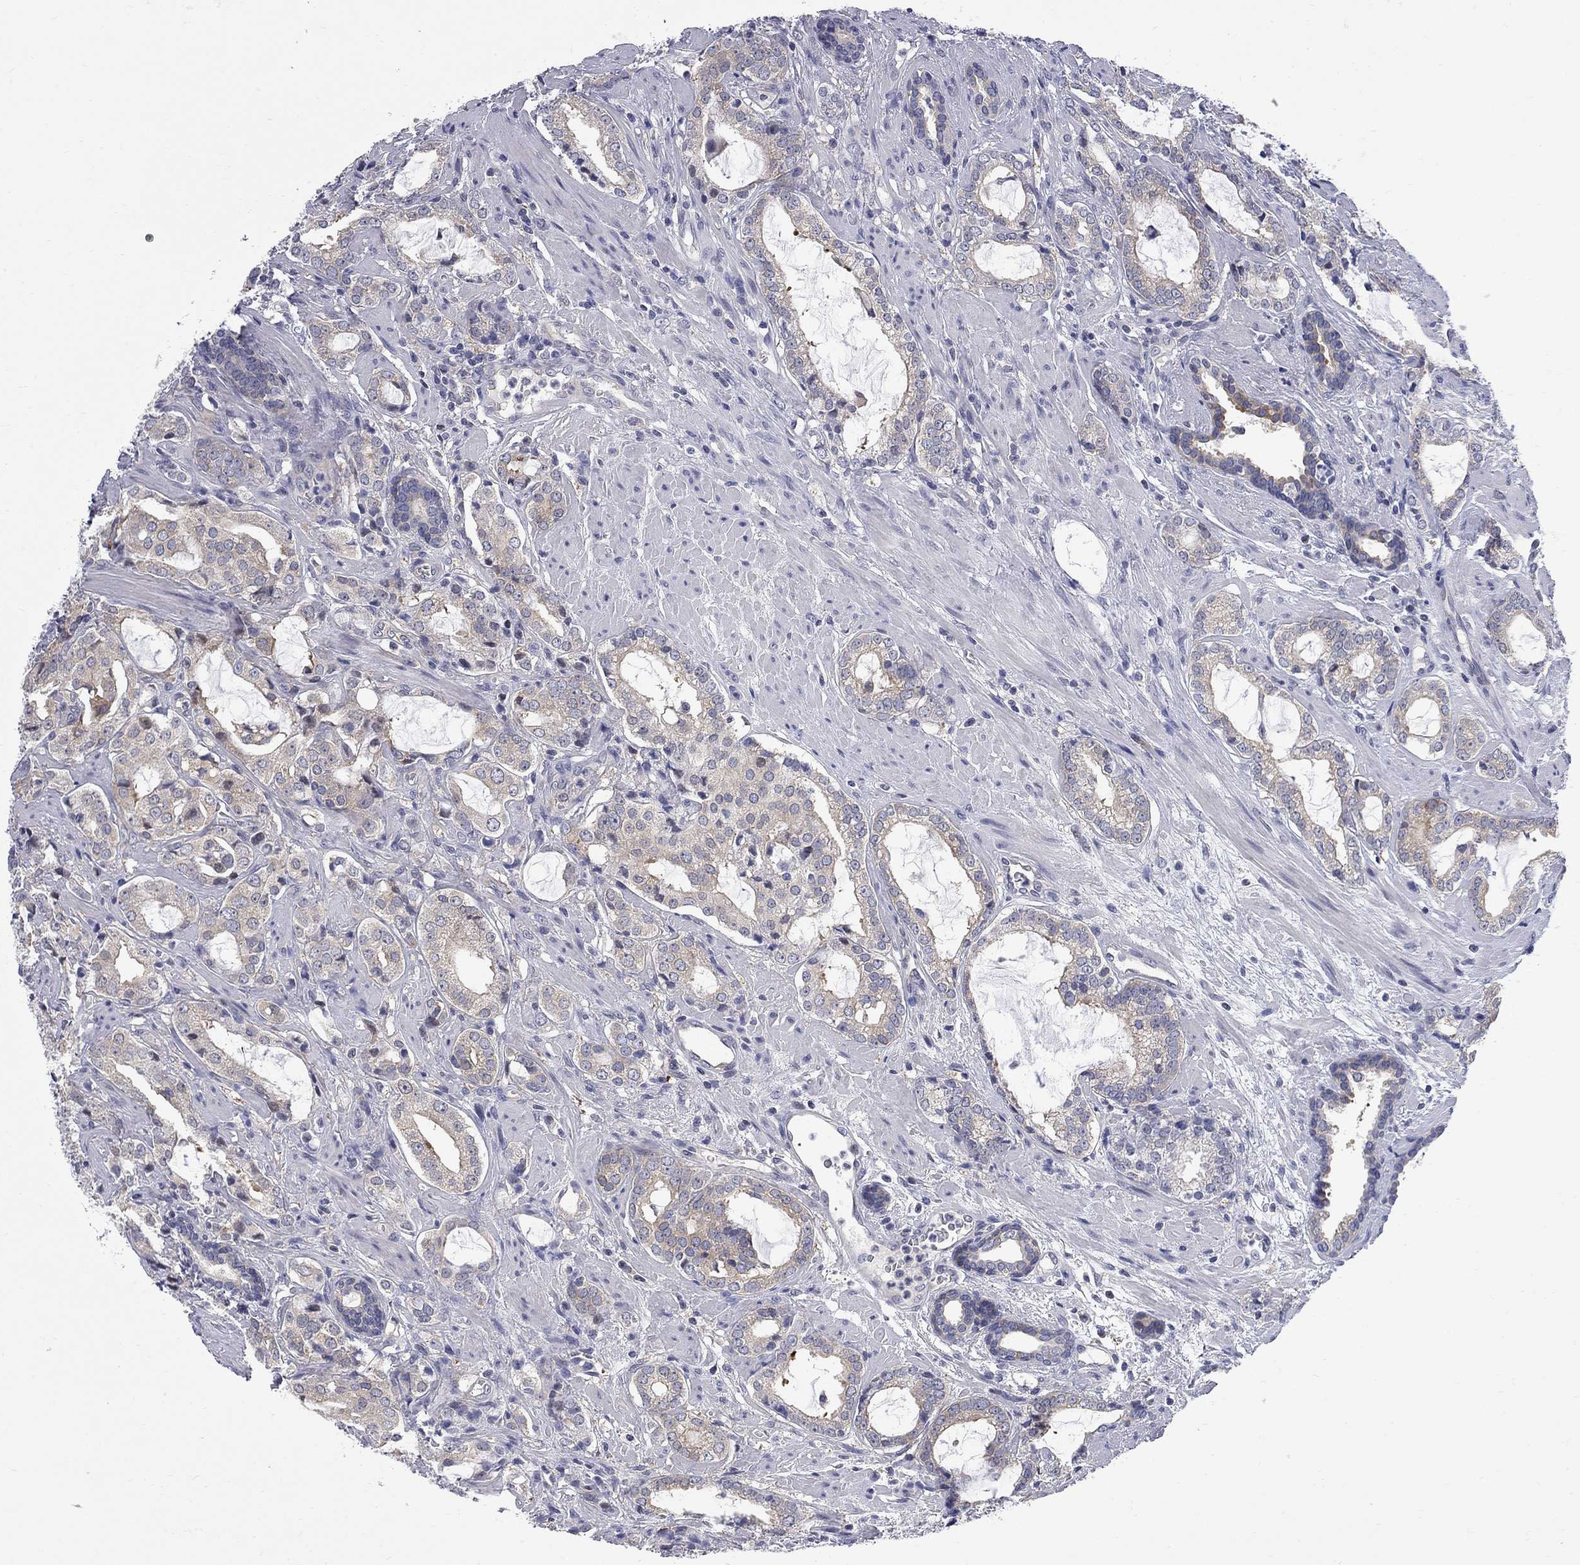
{"staining": {"intensity": "weak", "quantity": "25%-75%", "location": "cytoplasmic/membranous"}, "tissue": "prostate cancer", "cell_type": "Tumor cells", "image_type": "cancer", "snomed": [{"axis": "morphology", "description": "Adenocarcinoma, NOS"}, {"axis": "topography", "description": "Prostate"}], "caption": "Tumor cells exhibit weak cytoplasmic/membranous expression in approximately 25%-75% of cells in prostate cancer (adenocarcinoma).", "gene": "GALNT8", "patient": {"sex": "male", "age": 66}}